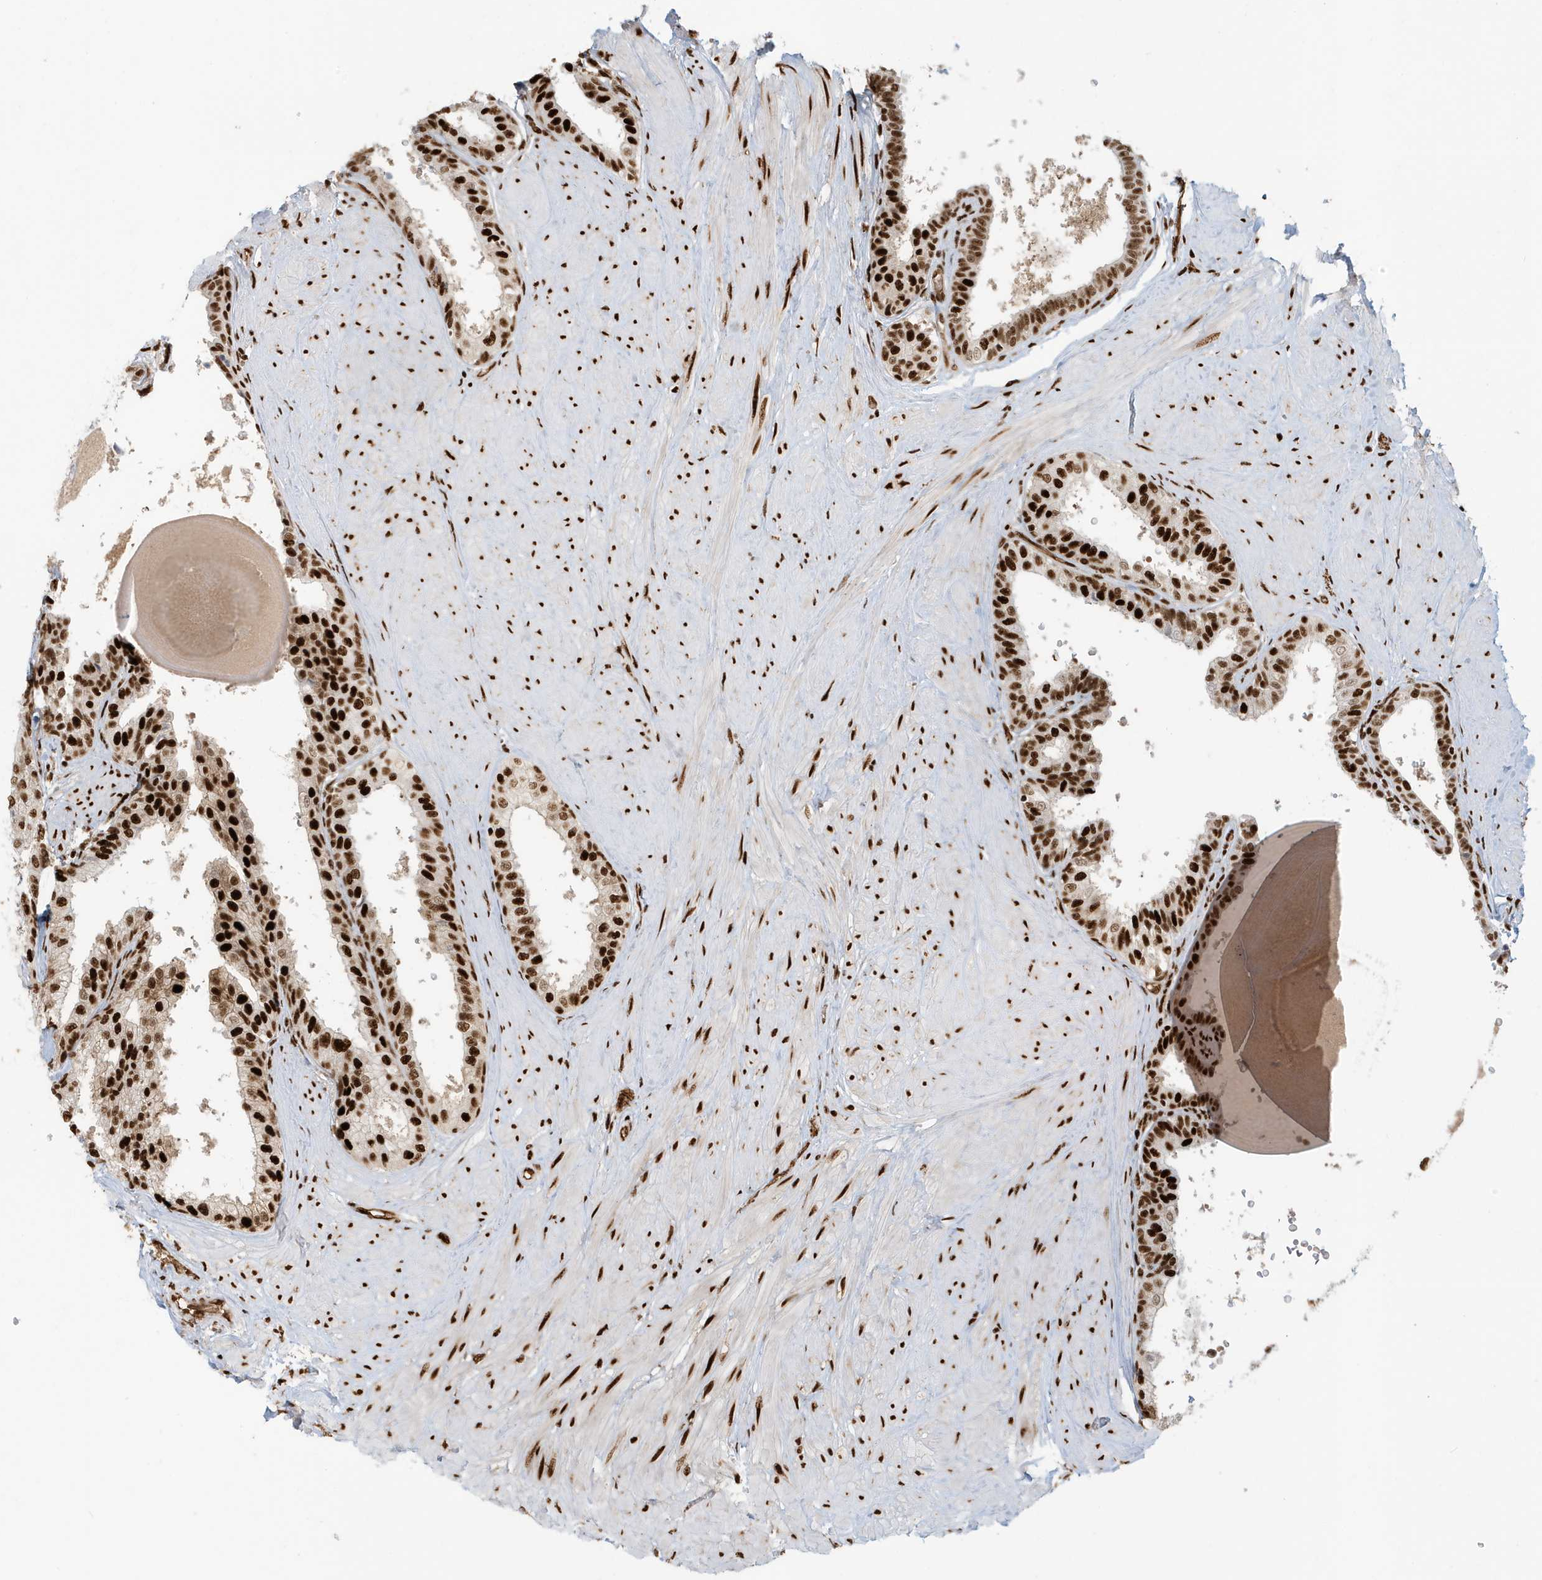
{"staining": {"intensity": "strong", "quantity": ">75%", "location": "nuclear"}, "tissue": "prostate", "cell_type": "Glandular cells", "image_type": "normal", "snomed": [{"axis": "morphology", "description": "Normal tissue, NOS"}, {"axis": "topography", "description": "Prostate"}], "caption": "A high amount of strong nuclear expression is present in about >75% of glandular cells in normal prostate. (DAB (3,3'-diaminobenzidine) IHC, brown staining for protein, blue staining for nuclei).", "gene": "CKS1B", "patient": {"sex": "male", "age": 48}}